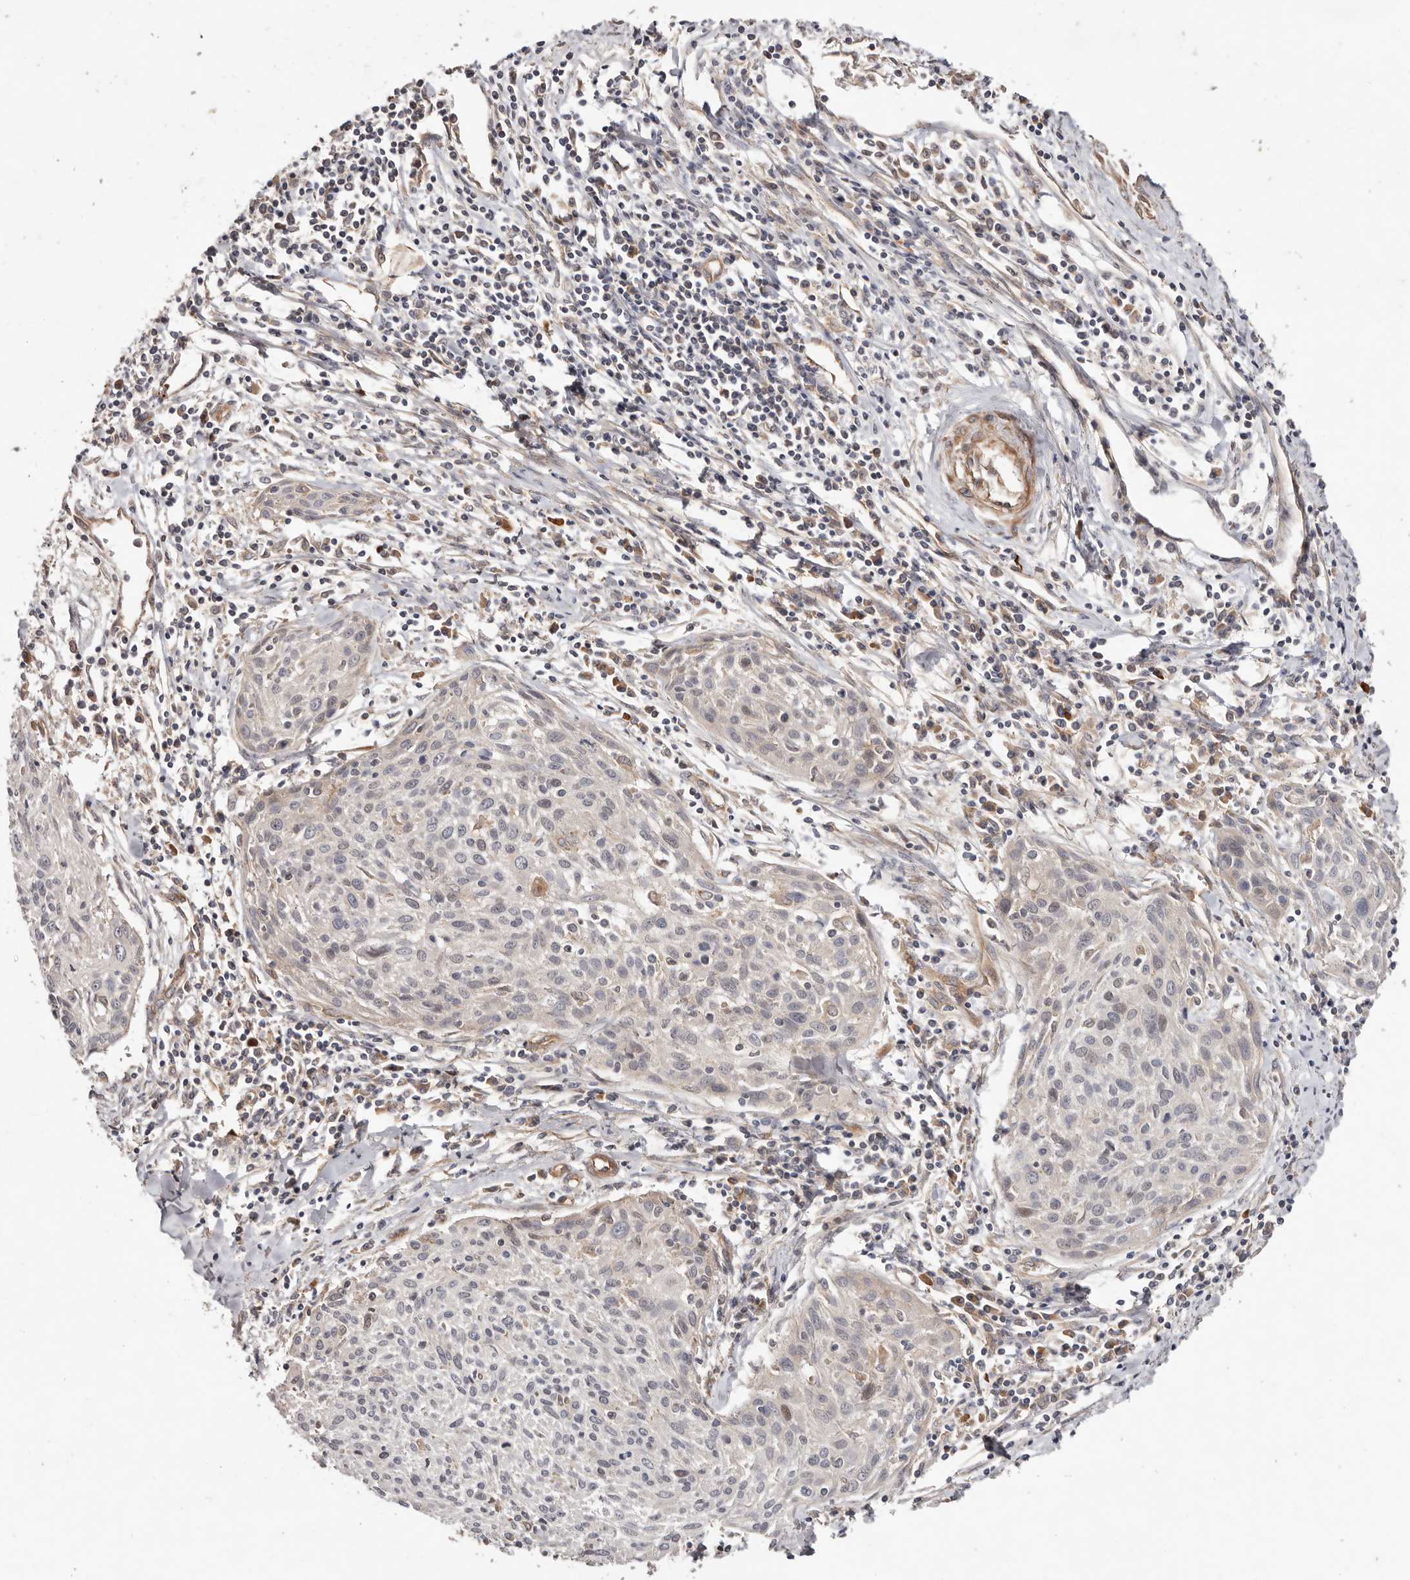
{"staining": {"intensity": "negative", "quantity": "none", "location": "none"}, "tissue": "cervical cancer", "cell_type": "Tumor cells", "image_type": "cancer", "snomed": [{"axis": "morphology", "description": "Squamous cell carcinoma, NOS"}, {"axis": "topography", "description": "Cervix"}], "caption": "The histopathology image exhibits no significant positivity in tumor cells of cervical cancer (squamous cell carcinoma). The staining was performed using DAB to visualize the protein expression in brown, while the nuclei were stained in blue with hematoxylin (Magnification: 20x).", "gene": "MACF1", "patient": {"sex": "female", "age": 51}}